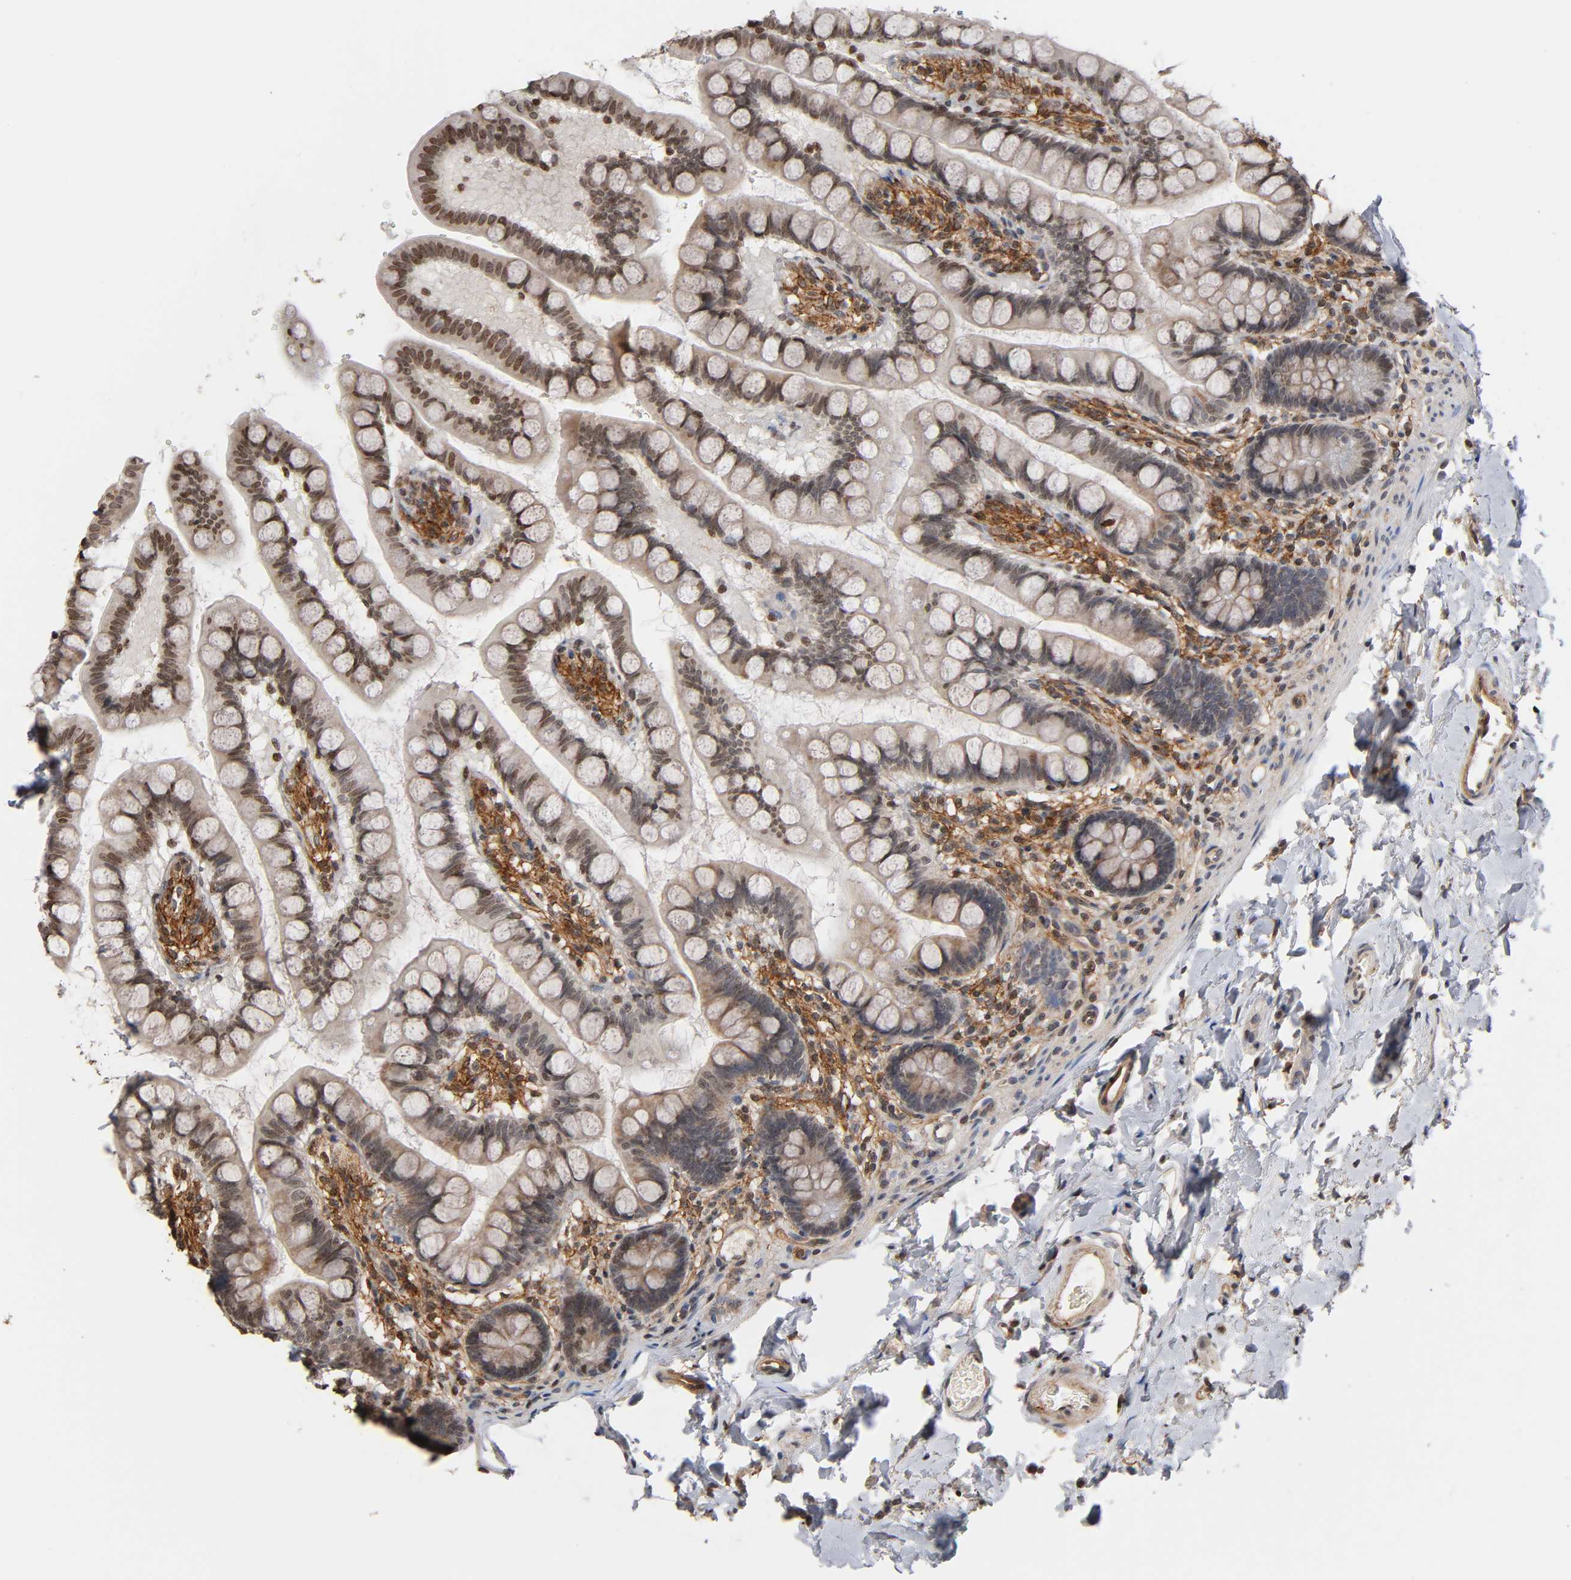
{"staining": {"intensity": "moderate", "quantity": "25%-75%", "location": "nuclear"}, "tissue": "small intestine", "cell_type": "Glandular cells", "image_type": "normal", "snomed": [{"axis": "morphology", "description": "Normal tissue, NOS"}, {"axis": "topography", "description": "Small intestine"}], "caption": "IHC photomicrograph of normal small intestine: human small intestine stained using immunohistochemistry exhibits medium levels of moderate protein expression localized specifically in the nuclear of glandular cells, appearing as a nuclear brown color.", "gene": "ITGAV", "patient": {"sex": "female", "age": 58}}